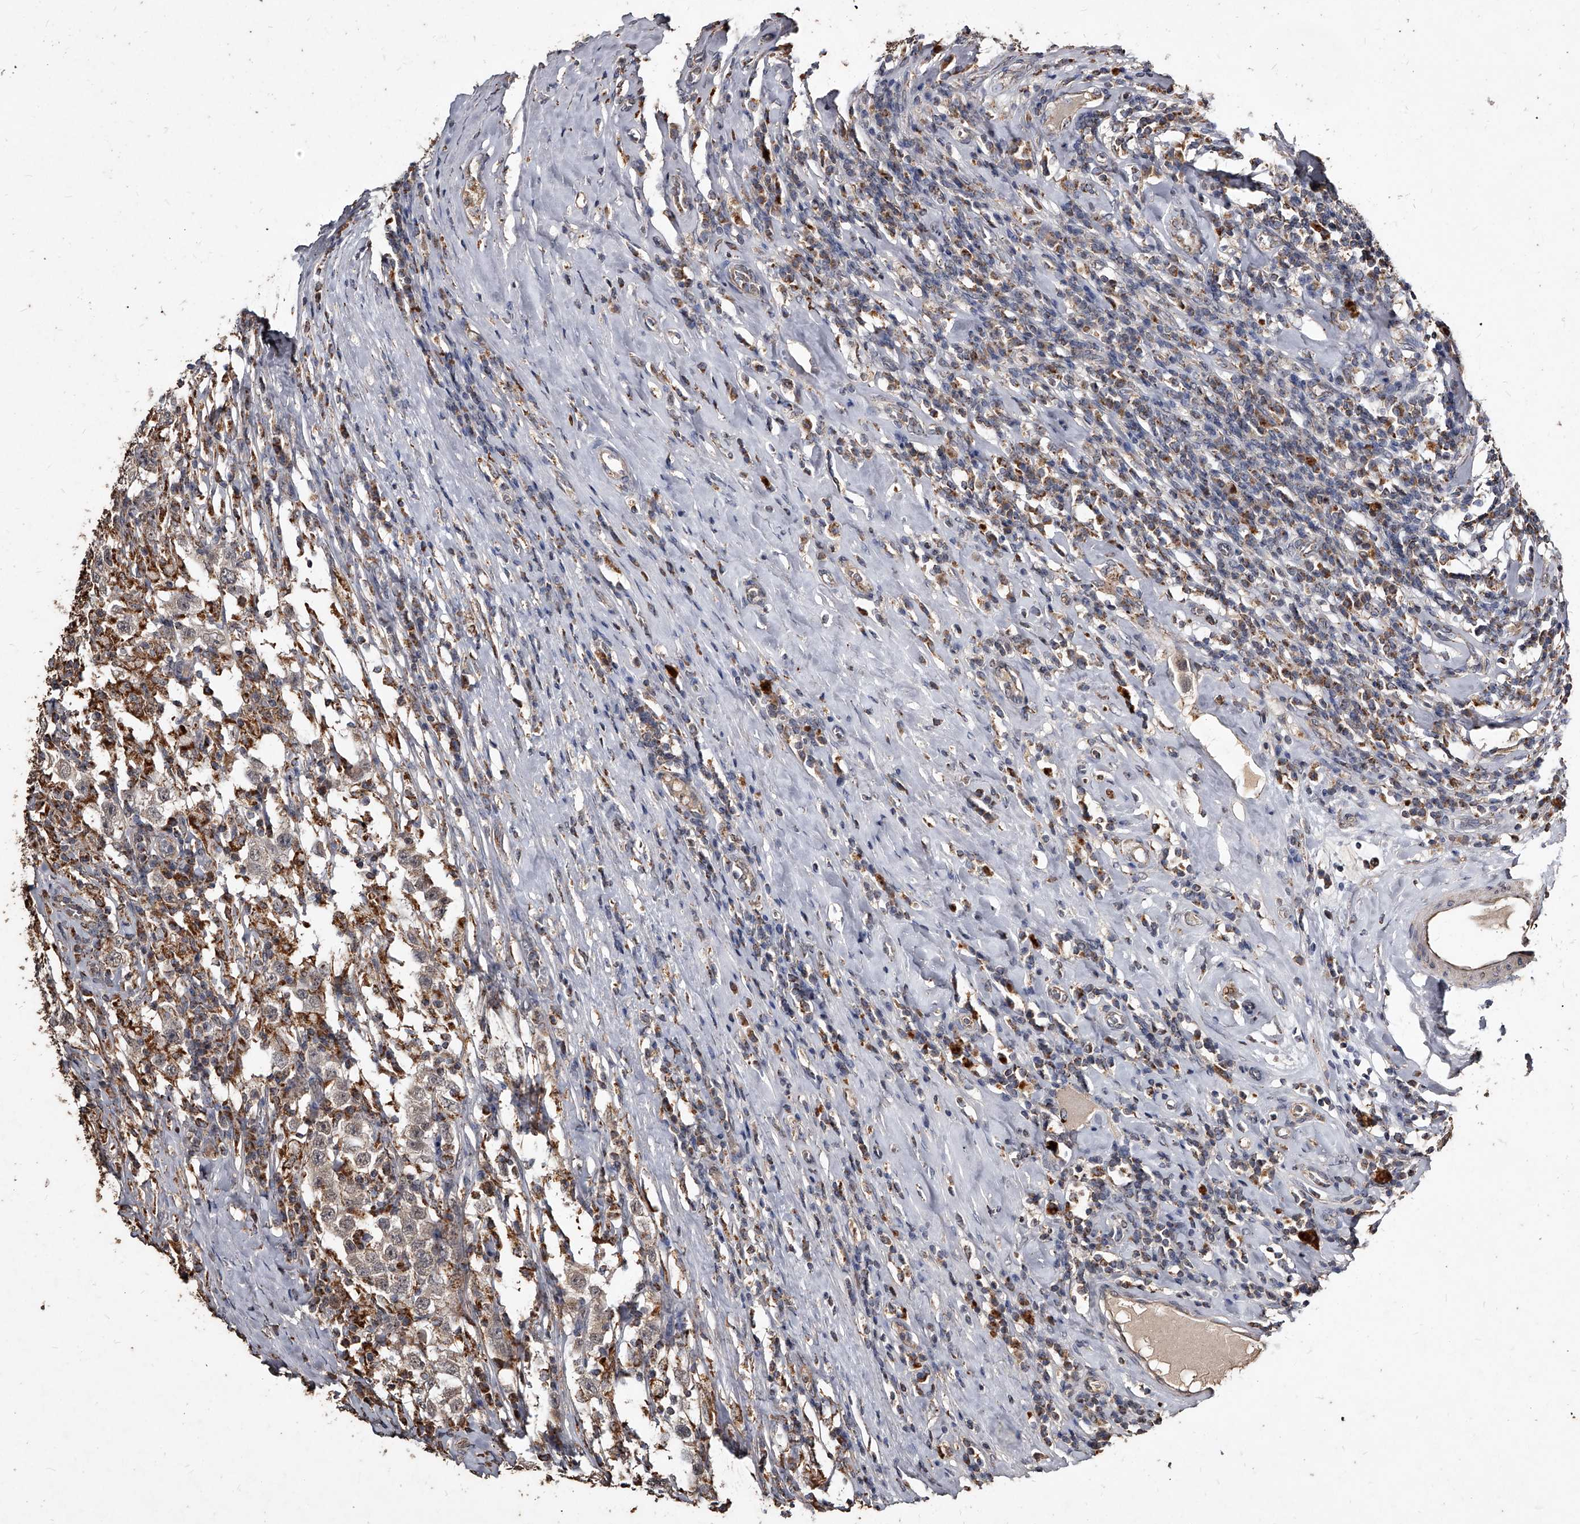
{"staining": {"intensity": "weak", "quantity": "25%-75%", "location": "cytoplasmic/membranous"}, "tissue": "testis cancer", "cell_type": "Tumor cells", "image_type": "cancer", "snomed": [{"axis": "morphology", "description": "Seminoma, NOS"}, {"axis": "topography", "description": "Testis"}], "caption": "This photomicrograph demonstrates testis seminoma stained with IHC to label a protein in brown. The cytoplasmic/membranous of tumor cells show weak positivity for the protein. Nuclei are counter-stained blue.", "gene": "GPR183", "patient": {"sex": "male", "age": 41}}